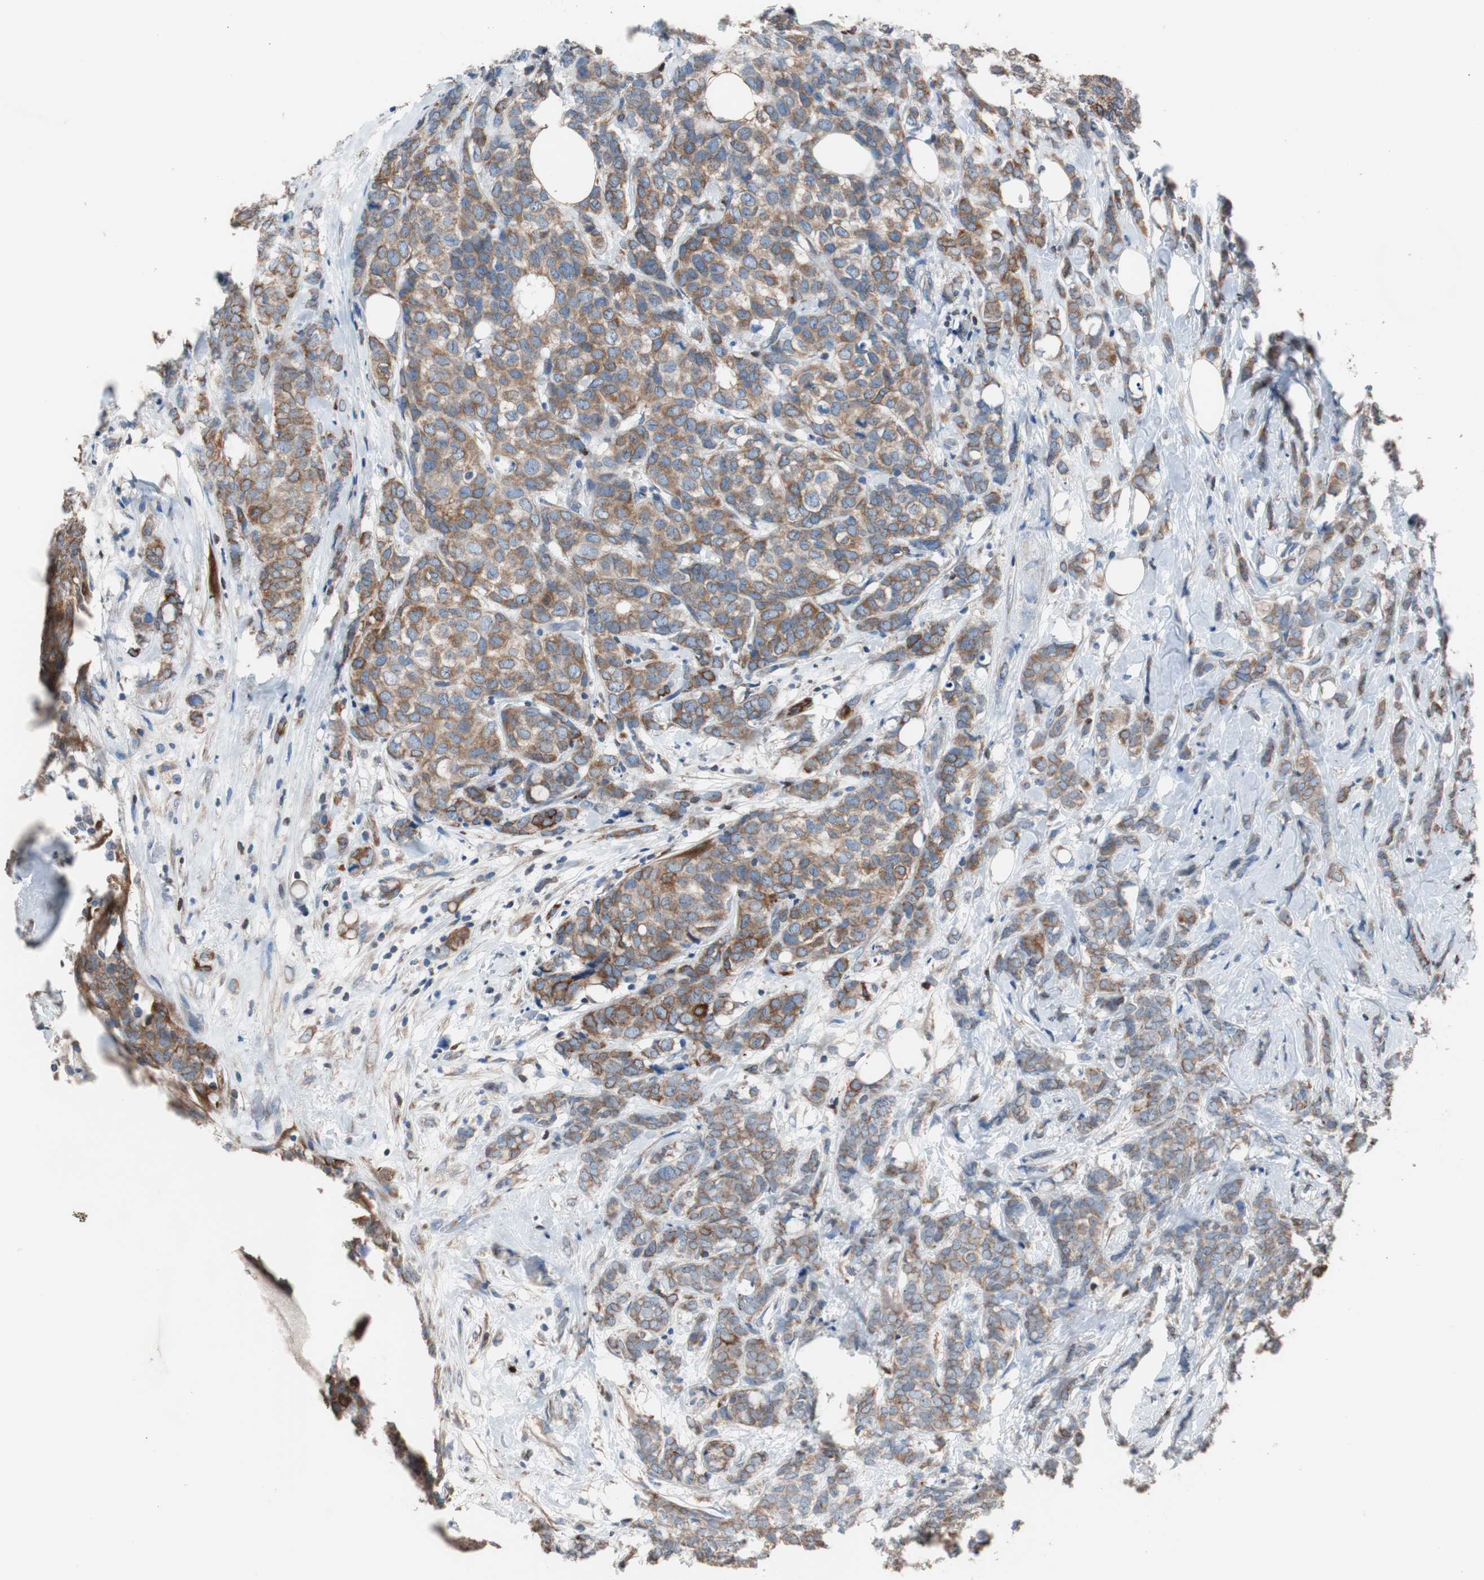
{"staining": {"intensity": "moderate", "quantity": ">75%", "location": "cytoplasmic/membranous"}, "tissue": "breast cancer", "cell_type": "Tumor cells", "image_type": "cancer", "snomed": [{"axis": "morphology", "description": "Lobular carcinoma"}, {"axis": "topography", "description": "Breast"}], "caption": "The histopathology image demonstrates staining of breast cancer, revealing moderate cytoplasmic/membranous protein positivity (brown color) within tumor cells.", "gene": "PBXIP1", "patient": {"sex": "female", "age": 60}}